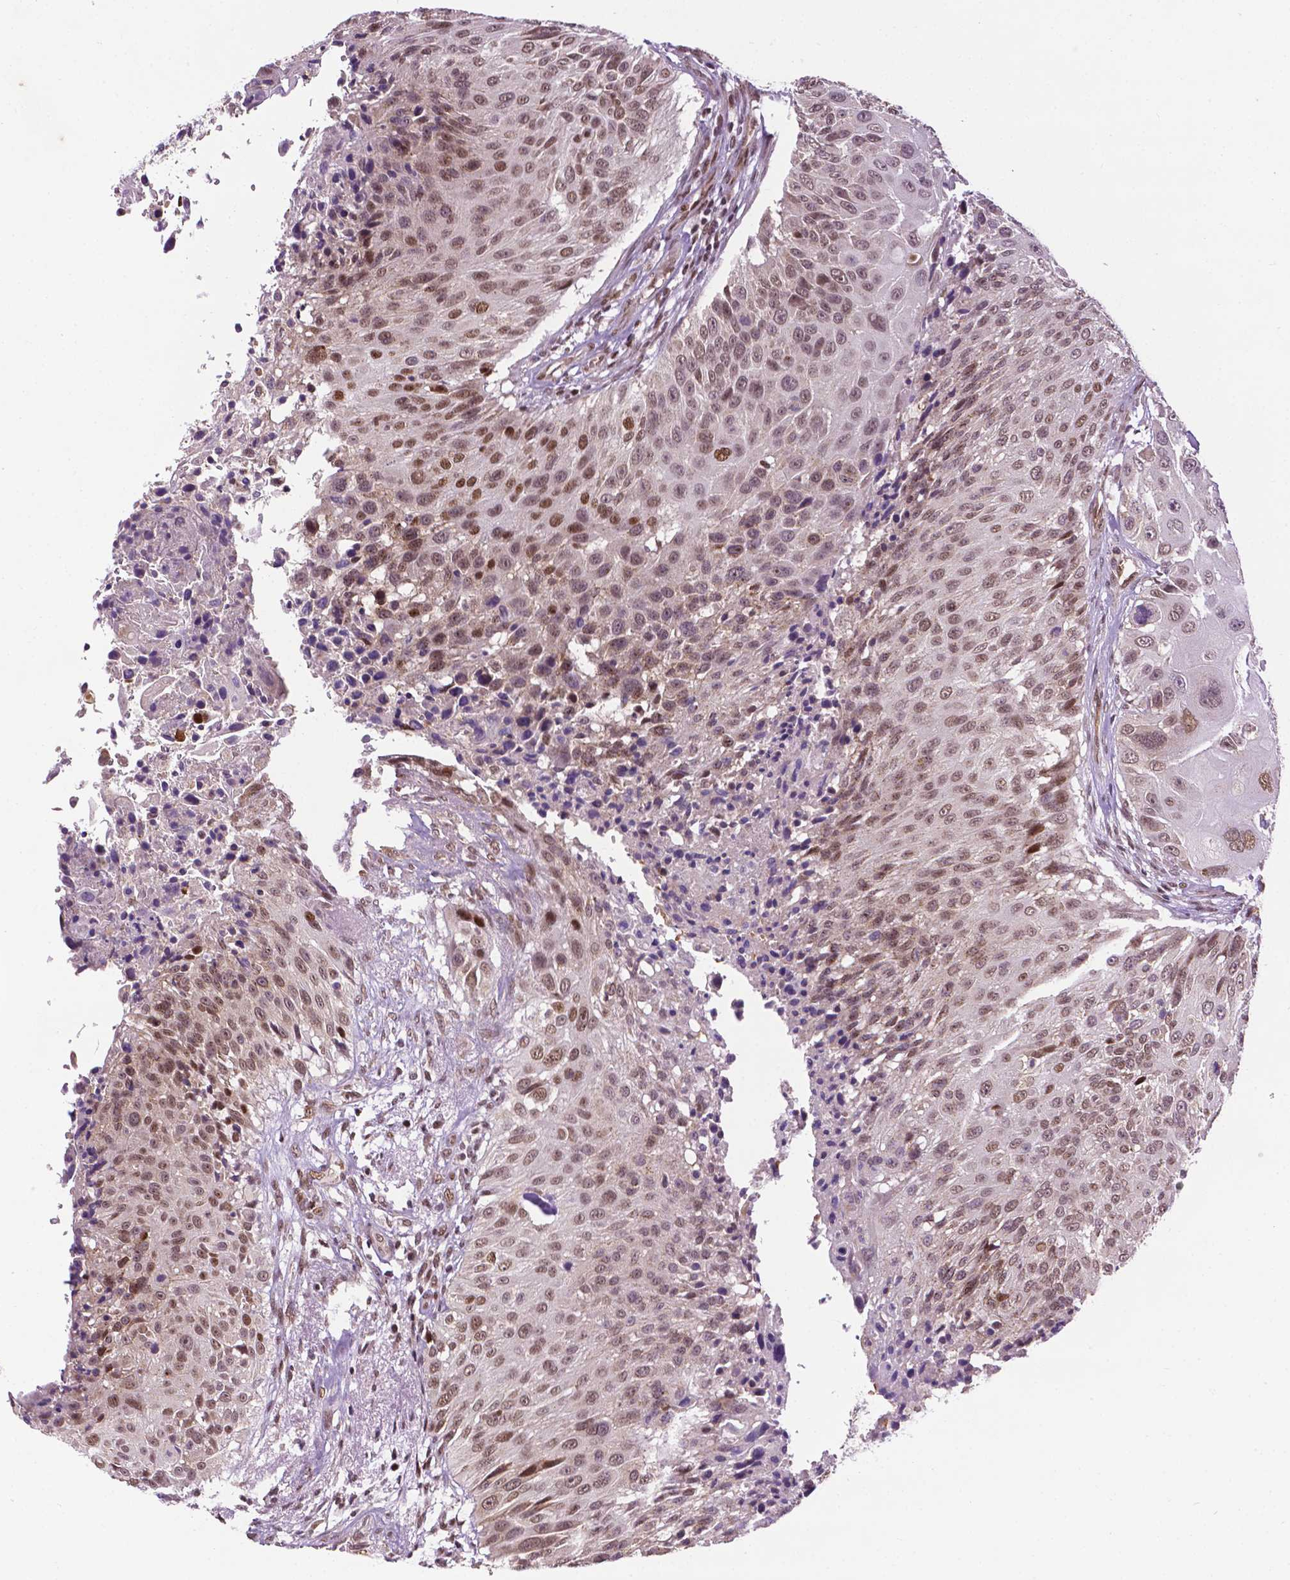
{"staining": {"intensity": "moderate", "quantity": "25%-75%", "location": "nuclear"}, "tissue": "urothelial cancer", "cell_type": "Tumor cells", "image_type": "cancer", "snomed": [{"axis": "morphology", "description": "Urothelial carcinoma, NOS"}, {"axis": "topography", "description": "Urinary bladder"}], "caption": "A high-resolution micrograph shows immunohistochemistry staining of transitional cell carcinoma, which shows moderate nuclear staining in about 25%-75% of tumor cells.", "gene": "ZNF41", "patient": {"sex": "male", "age": 55}}